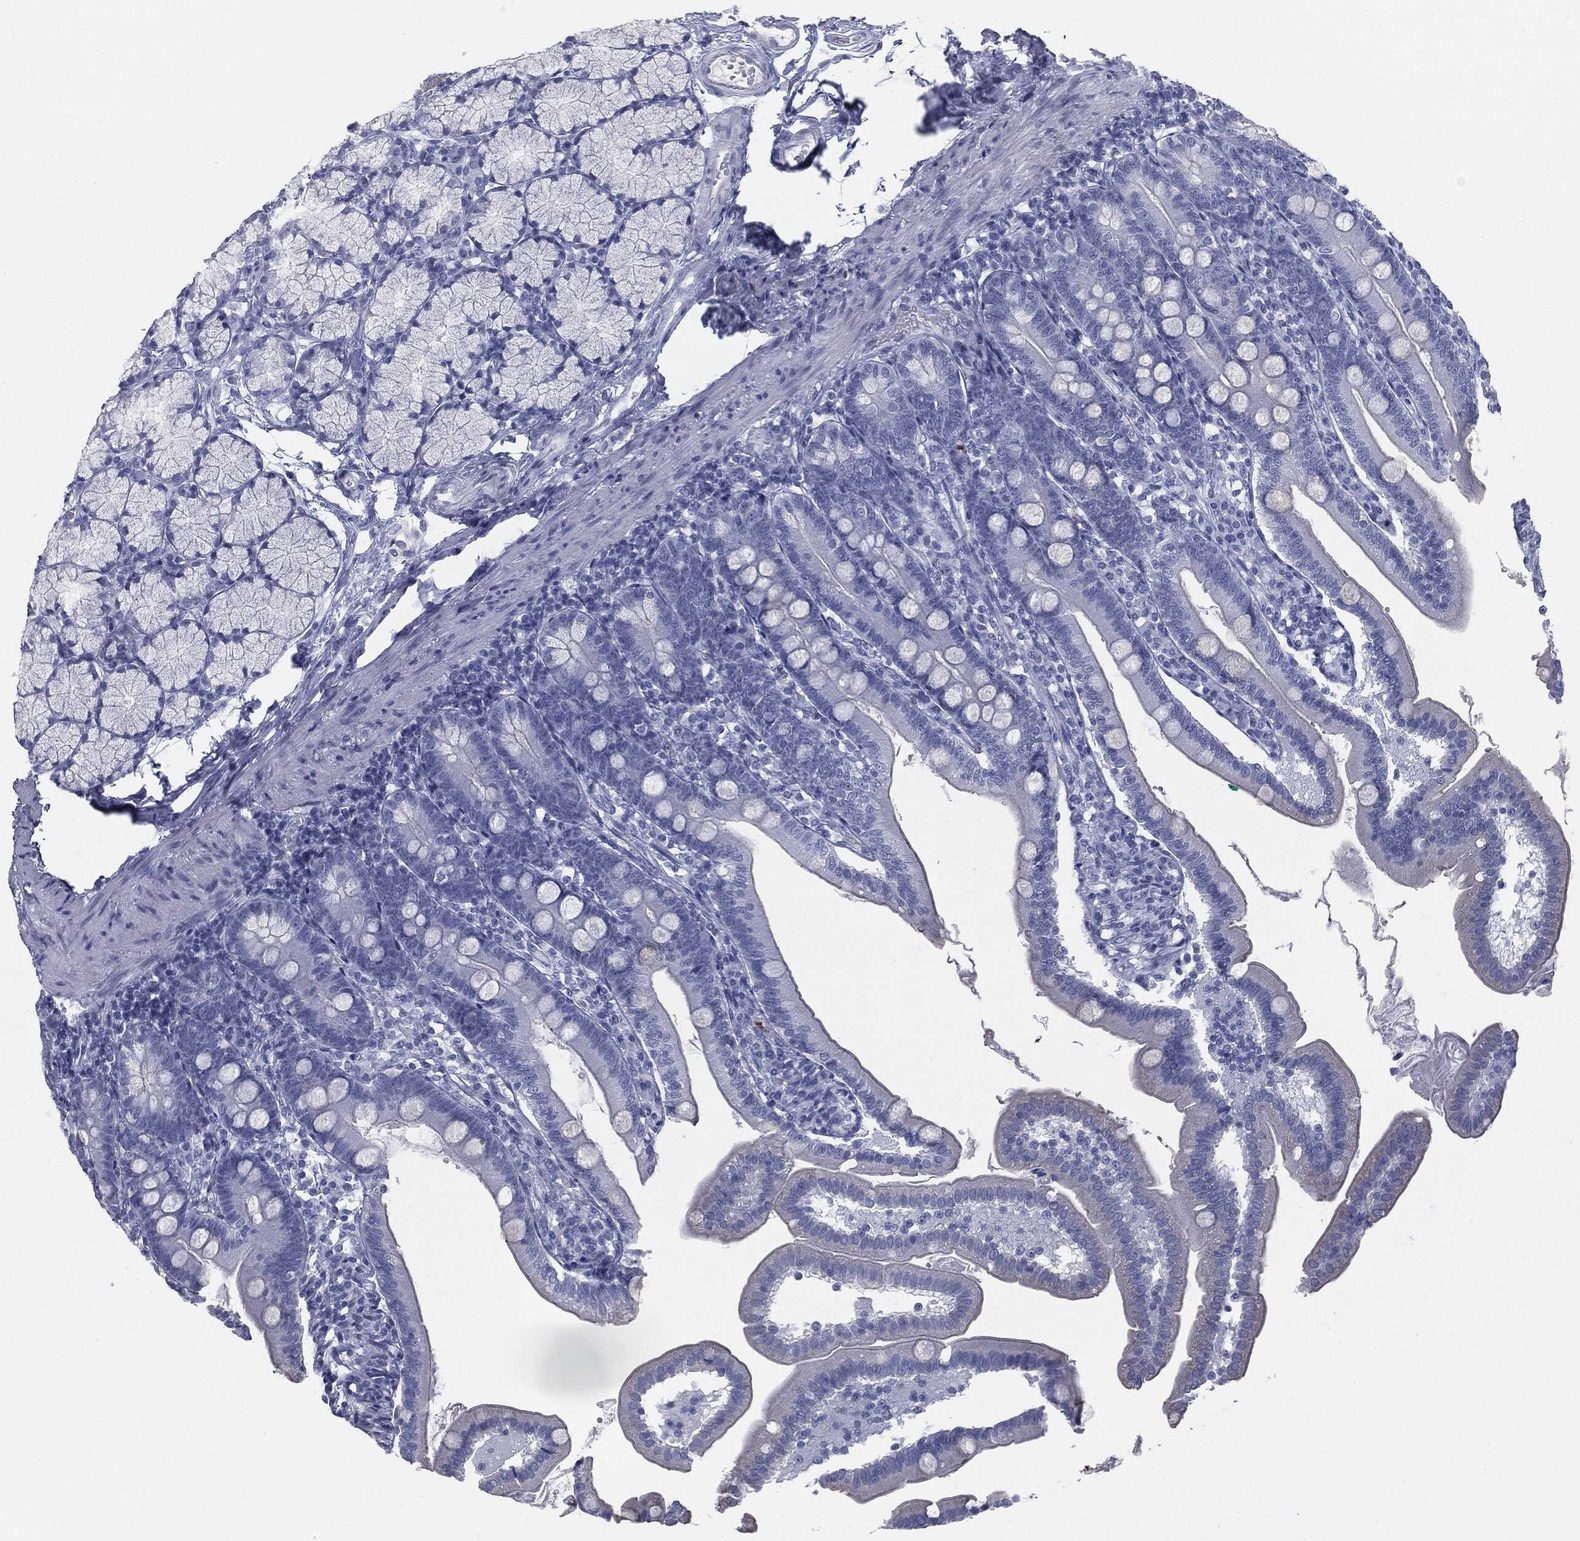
{"staining": {"intensity": "negative", "quantity": "none", "location": "none"}, "tissue": "duodenum", "cell_type": "Glandular cells", "image_type": "normal", "snomed": [{"axis": "morphology", "description": "Normal tissue, NOS"}, {"axis": "topography", "description": "Duodenum"}], "caption": "IHC of unremarkable duodenum shows no positivity in glandular cells. Brightfield microscopy of immunohistochemistry (IHC) stained with DAB (3,3'-diaminobenzidine) (brown) and hematoxylin (blue), captured at high magnification.", "gene": "TPO", "patient": {"sex": "female", "age": 67}}